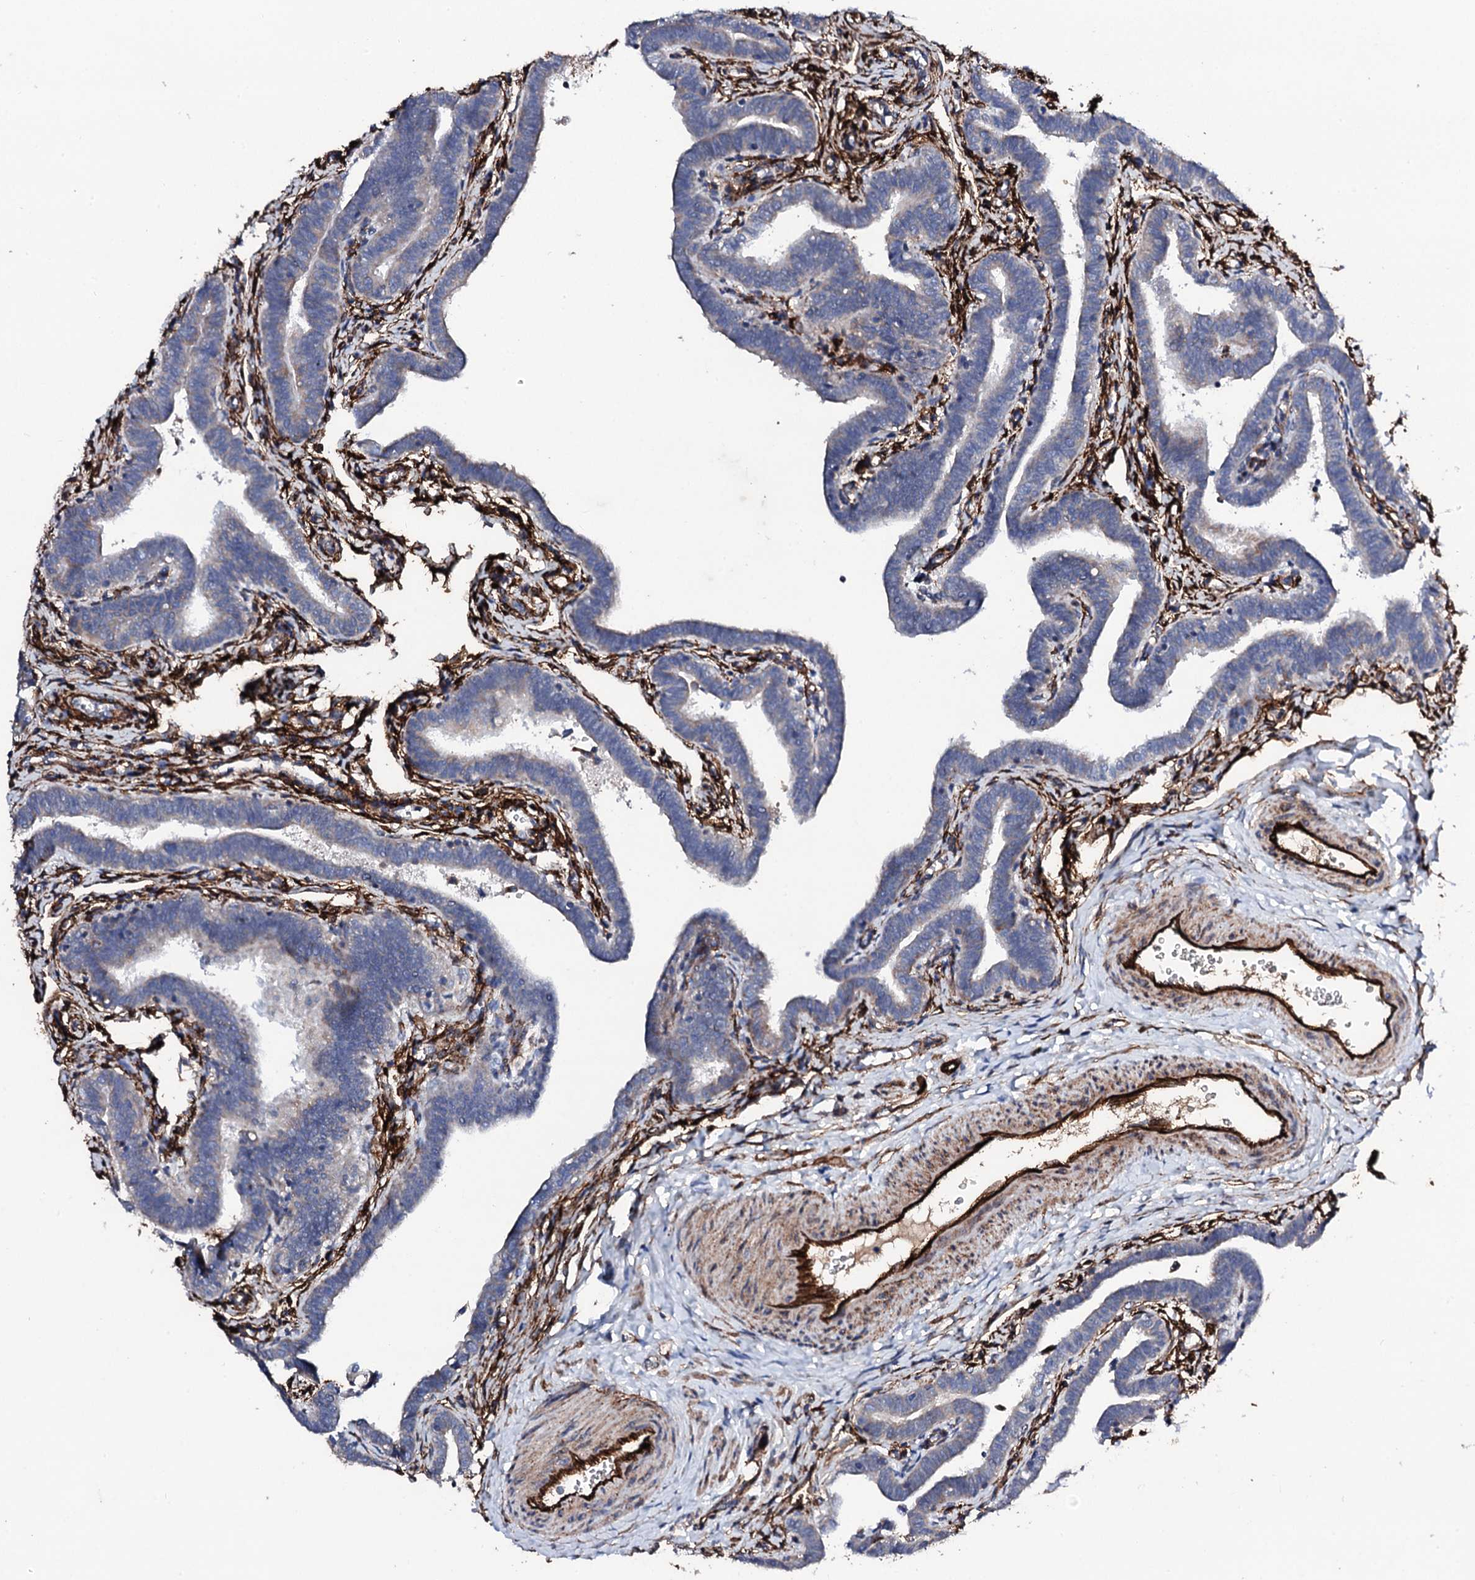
{"staining": {"intensity": "moderate", "quantity": "<25%", "location": "cytoplasmic/membranous"}, "tissue": "fallopian tube", "cell_type": "Glandular cells", "image_type": "normal", "snomed": [{"axis": "morphology", "description": "Normal tissue, NOS"}, {"axis": "topography", "description": "Fallopian tube"}], "caption": "Approximately <25% of glandular cells in normal human fallopian tube exhibit moderate cytoplasmic/membranous protein staining as visualized by brown immunohistochemical staining.", "gene": "DBX1", "patient": {"sex": "female", "age": 36}}